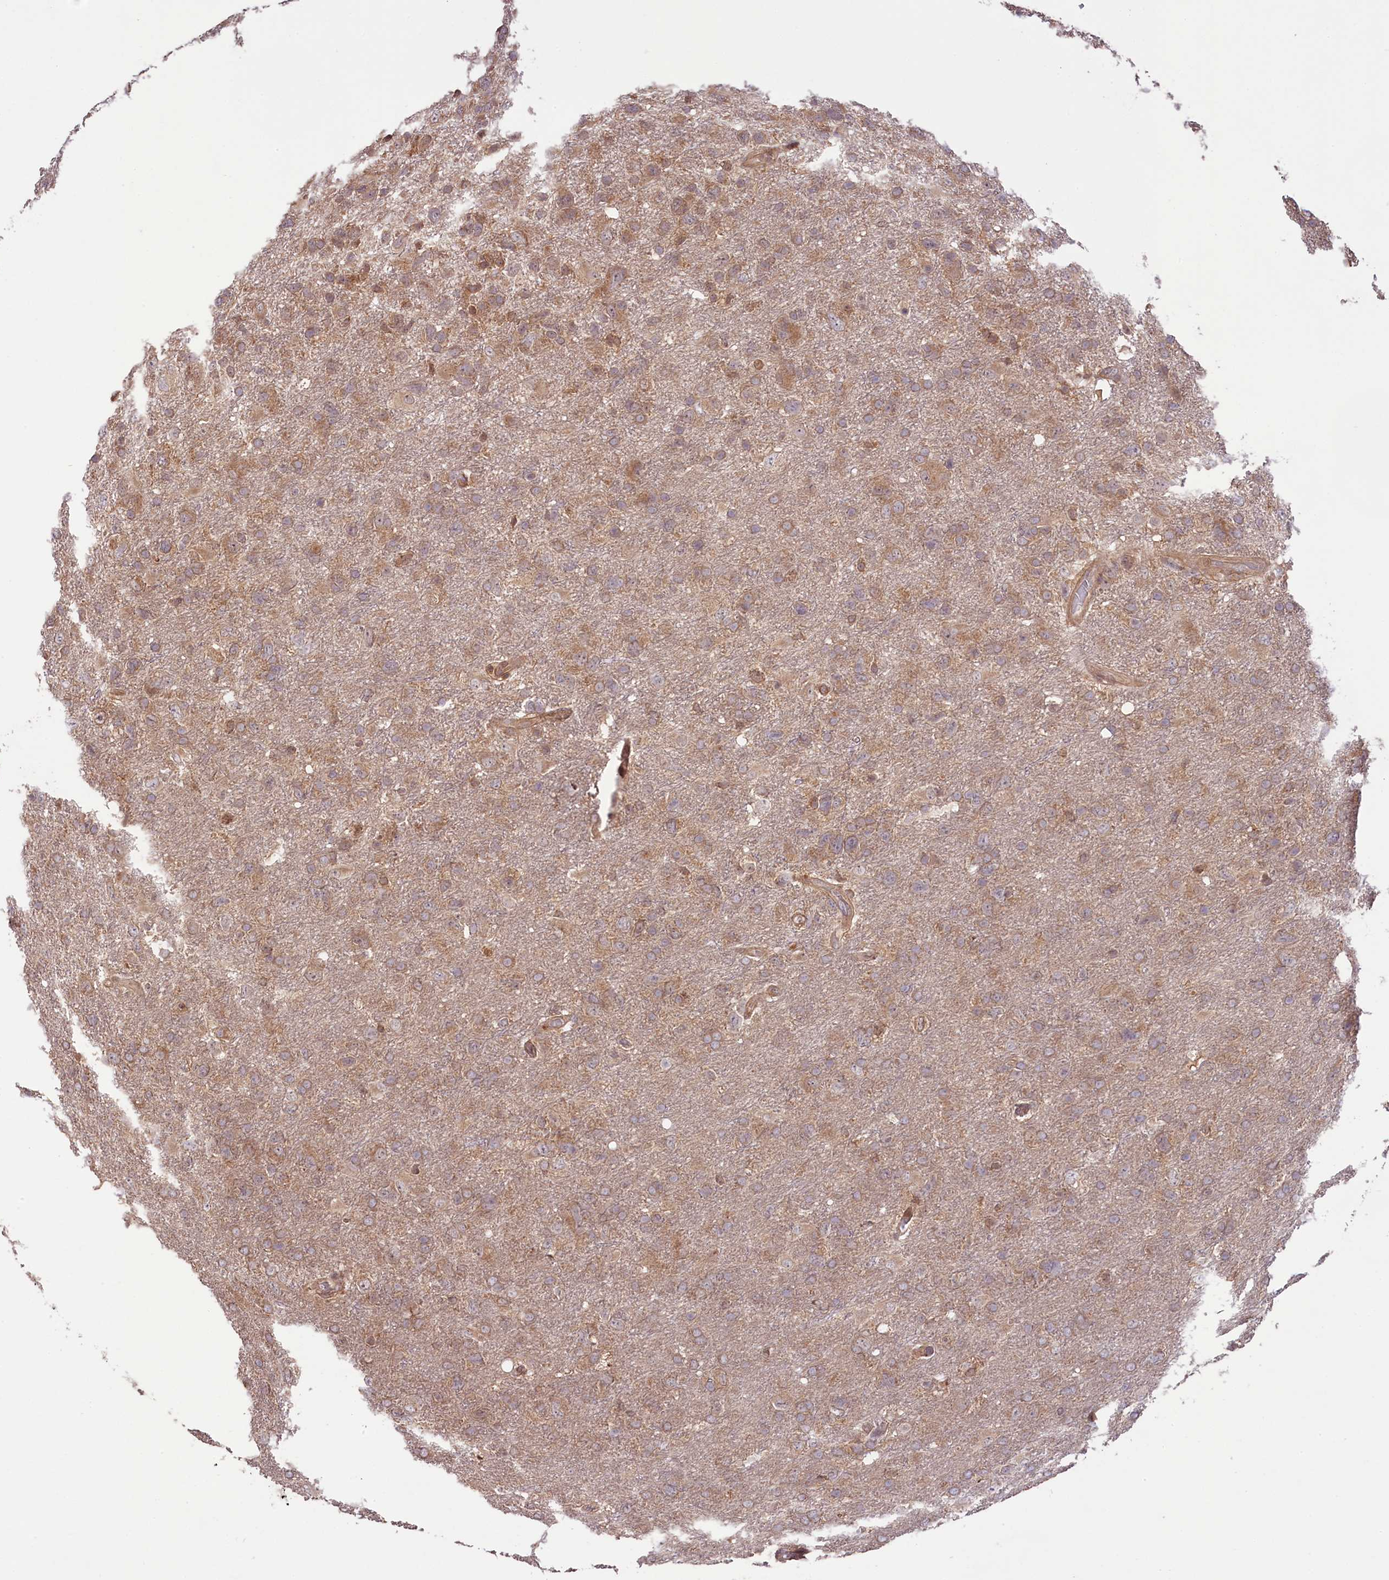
{"staining": {"intensity": "weak", "quantity": ">75%", "location": "cytoplasmic/membranous"}, "tissue": "glioma", "cell_type": "Tumor cells", "image_type": "cancer", "snomed": [{"axis": "morphology", "description": "Glioma, malignant, High grade"}, {"axis": "topography", "description": "Brain"}], "caption": "Tumor cells show low levels of weak cytoplasmic/membranous staining in approximately >75% of cells in human glioma.", "gene": "RIC8A", "patient": {"sex": "male", "age": 61}}